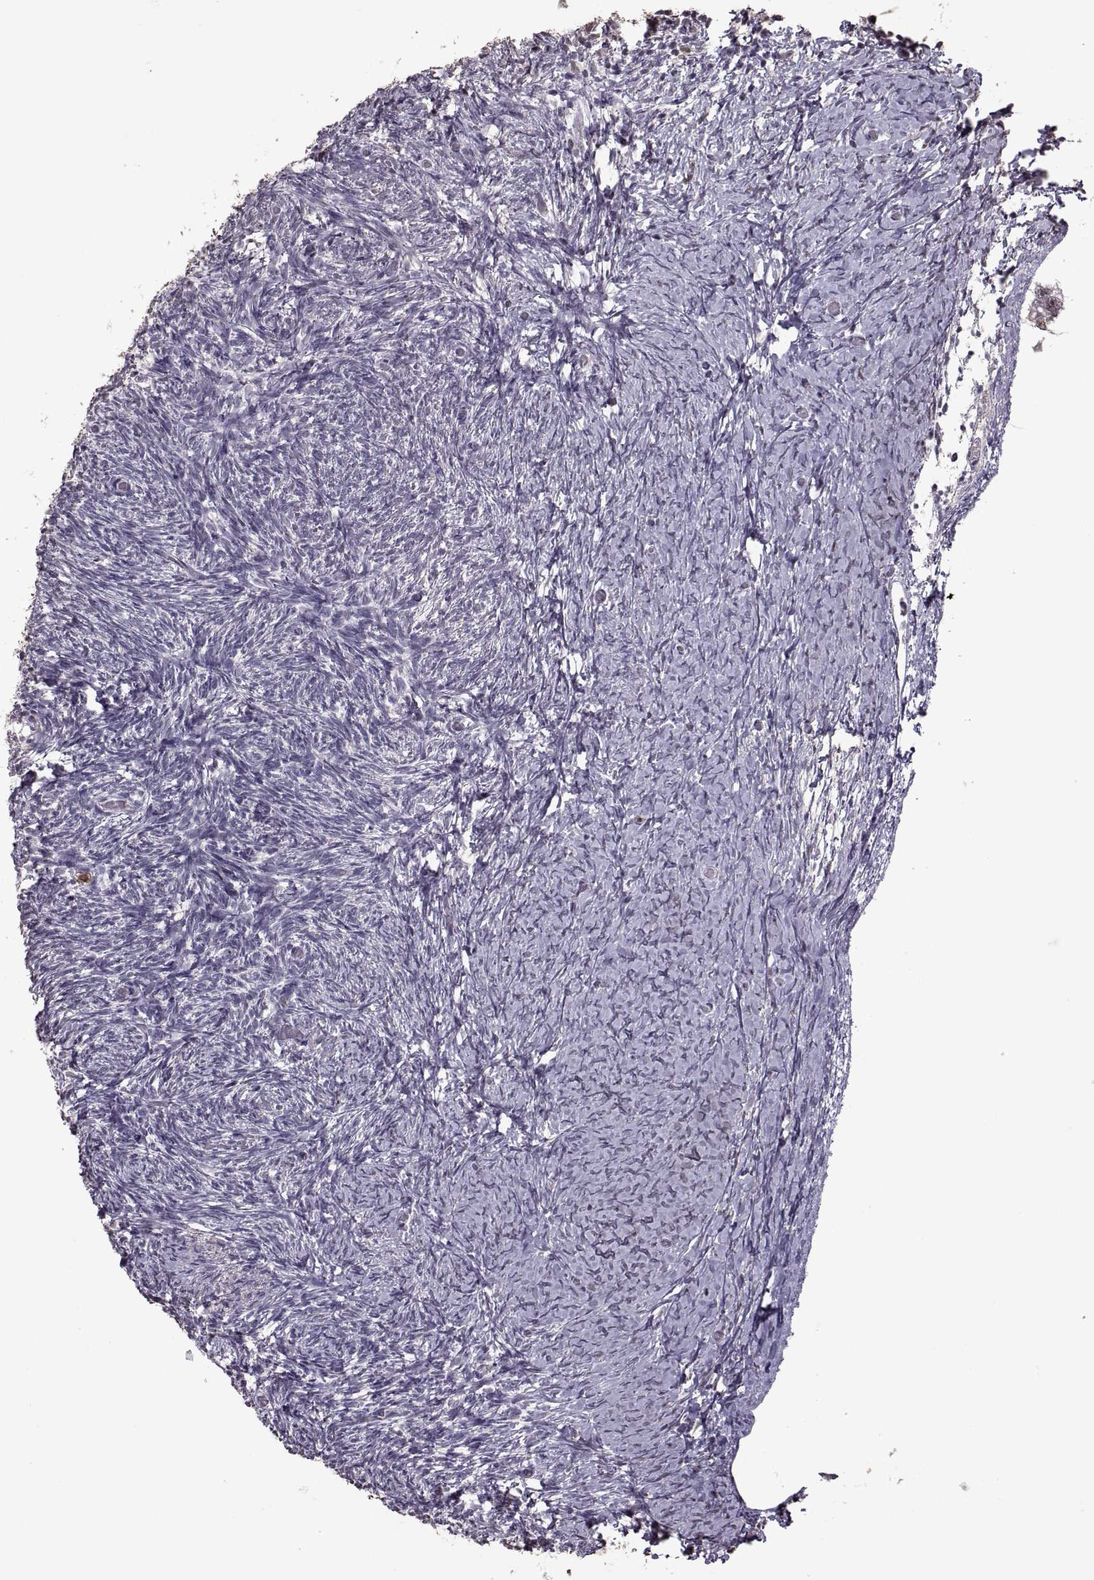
{"staining": {"intensity": "weak", "quantity": "25%-75%", "location": "cytoplasmic/membranous"}, "tissue": "ovary", "cell_type": "Follicle cells", "image_type": "normal", "snomed": [{"axis": "morphology", "description": "Normal tissue, NOS"}, {"axis": "topography", "description": "Ovary"}], "caption": "High-power microscopy captured an immunohistochemistry (IHC) micrograph of benign ovary, revealing weak cytoplasmic/membranous expression in approximately 25%-75% of follicle cells.", "gene": "PALS1", "patient": {"sex": "female", "age": 39}}